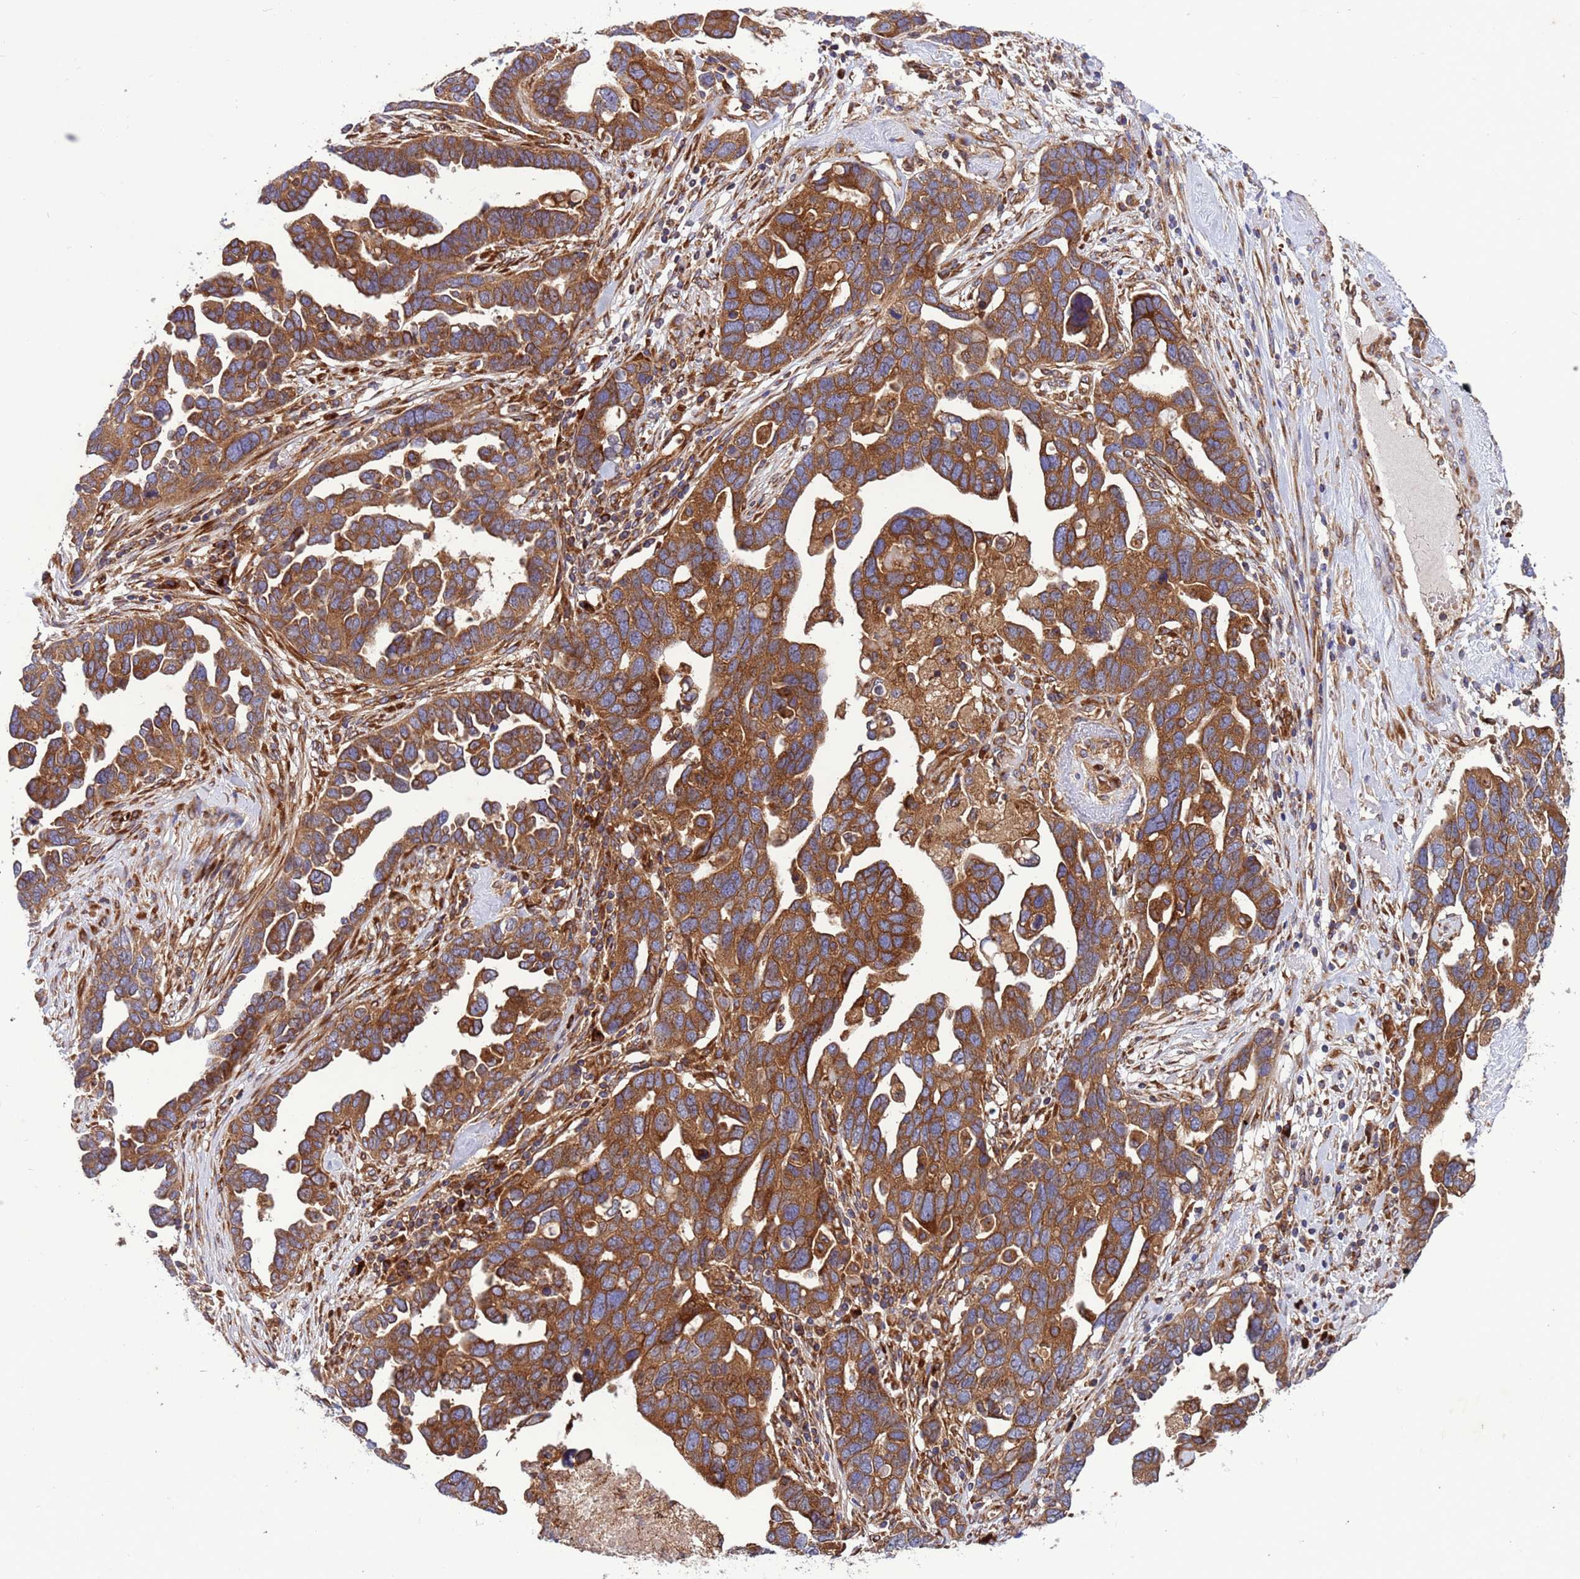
{"staining": {"intensity": "strong", "quantity": ">75%", "location": "cytoplasmic/membranous"}, "tissue": "ovarian cancer", "cell_type": "Tumor cells", "image_type": "cancer", "snomed": [{"axis": "morphology", "description": "Cystadenocarcinoma, serous, NOS"}, {"axis": "topography", "description": "Ovary"}], "caption": "Immunohistochemical staining of serous cystadenocarcinoma (ovarian) shows high levels of strong cytoplasmic/membranous protein staining in approximately >75% of tumor cells. (brown staining indicates protein expression, while blue staining denotes nuclei).", "gene": "ZC3HAV1", "patient": {"sex": "female", "age": 54}}